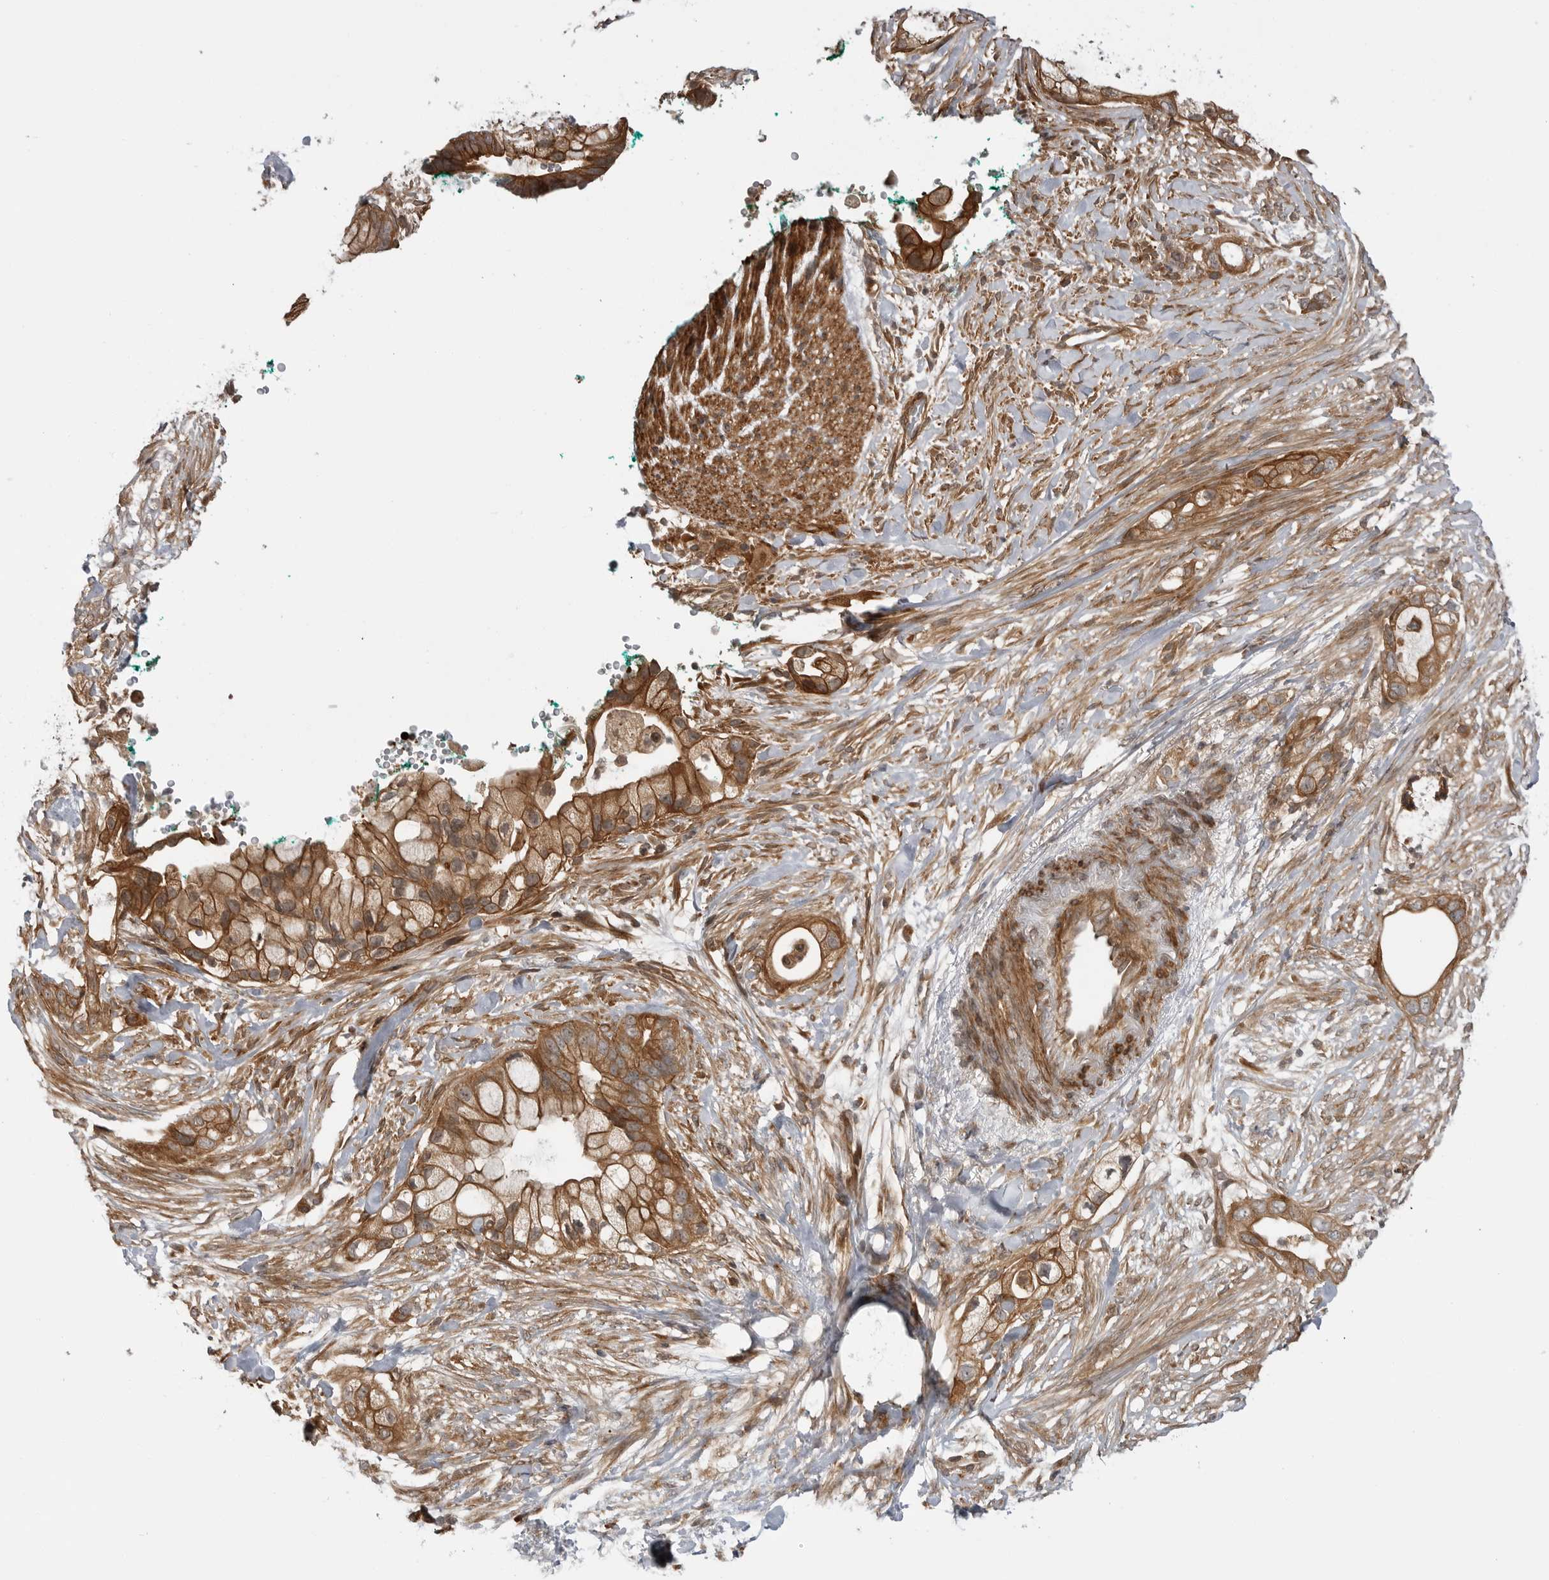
{"staining": {"intensity": "moderate", "quantity": ">75%", "location": "cytoplasmic/membranous"}, "tissue": "pancreatic cancer", "cell_type": "Tumor cells", "image_type": "cancer", "snomed": [{"axis": "morphology", "description": "Adenocarcinoma, NOS"}, {"axis": "topography", "description": "Pancreas"}], "caption": "High-power microscopy captured an immunohistochemistry histopathology image of adenocarcinoma (pancreatic), revealing moderate cytoplasmic/membranous expression in about >75% of tumor cells.", "gene": "LRRC45", "patient": {"sex": "male", "age": 53}}